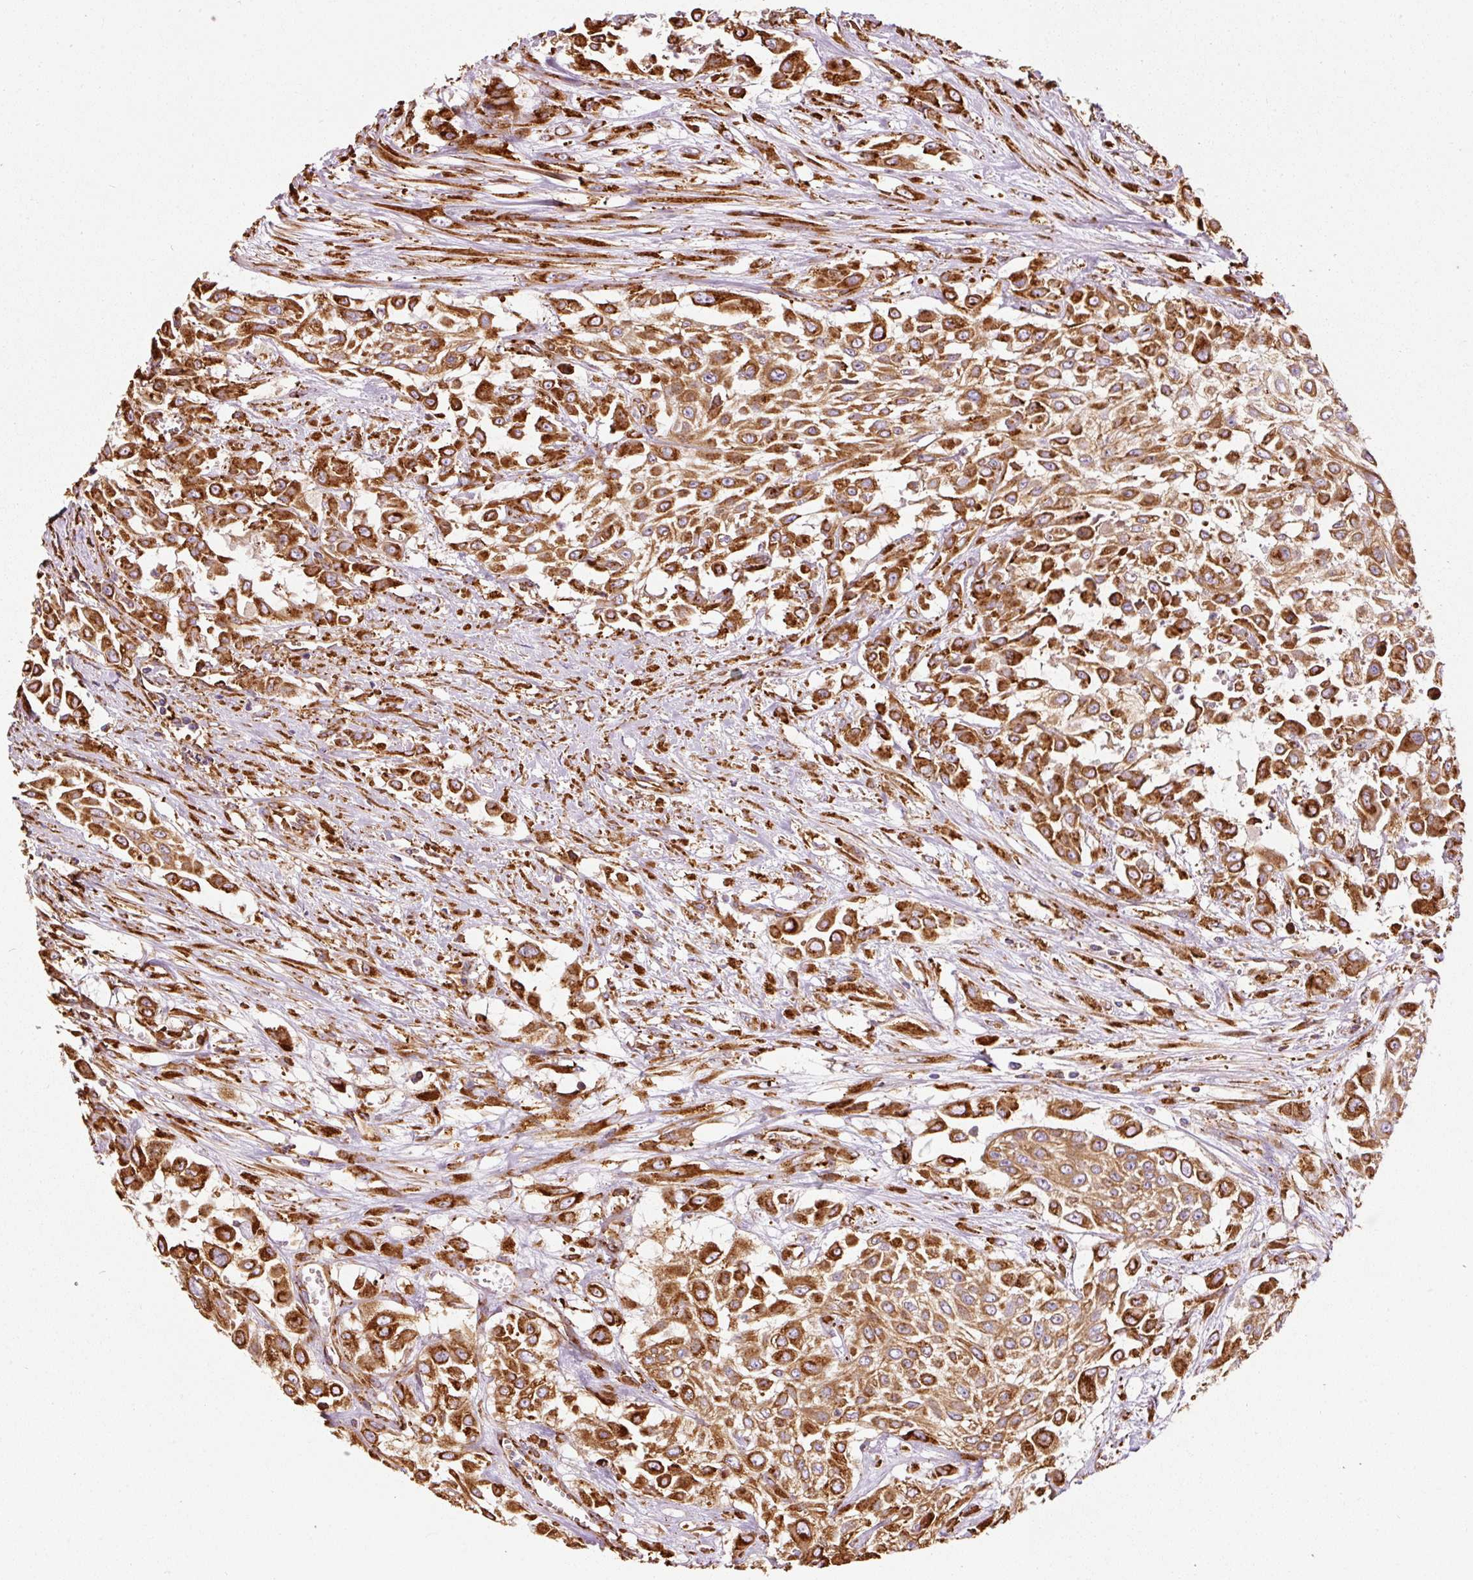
{"staining": {"intensity": "strong", "quantity": ">75%", "location": "cytoplasmic/membranous"}, "tissue": "urothelial cancer", "cell_type": "Tumor cells", "image_type": "cancer", "snomed": [{"axis": "morphology", "description": "Urothelial carcinoma, High grade"}, {"axis": "topography", "description": "Urinary bladder"}], "caption": "High-magnification brightfield microscopy of urothelial cancer stained with DAB (brown) and counterstained with hematoxylin (blue). tumor cells exhibit strong cytoplasmic/membranous expression is seen in approximately>75% of cells. The protein is stained brown, and the nuclei are stained in blue (DAB IHC with brightfield microscopy, high magnification).", "gene": "KLC1", "patient": {"sex": "male", "age": 57}}